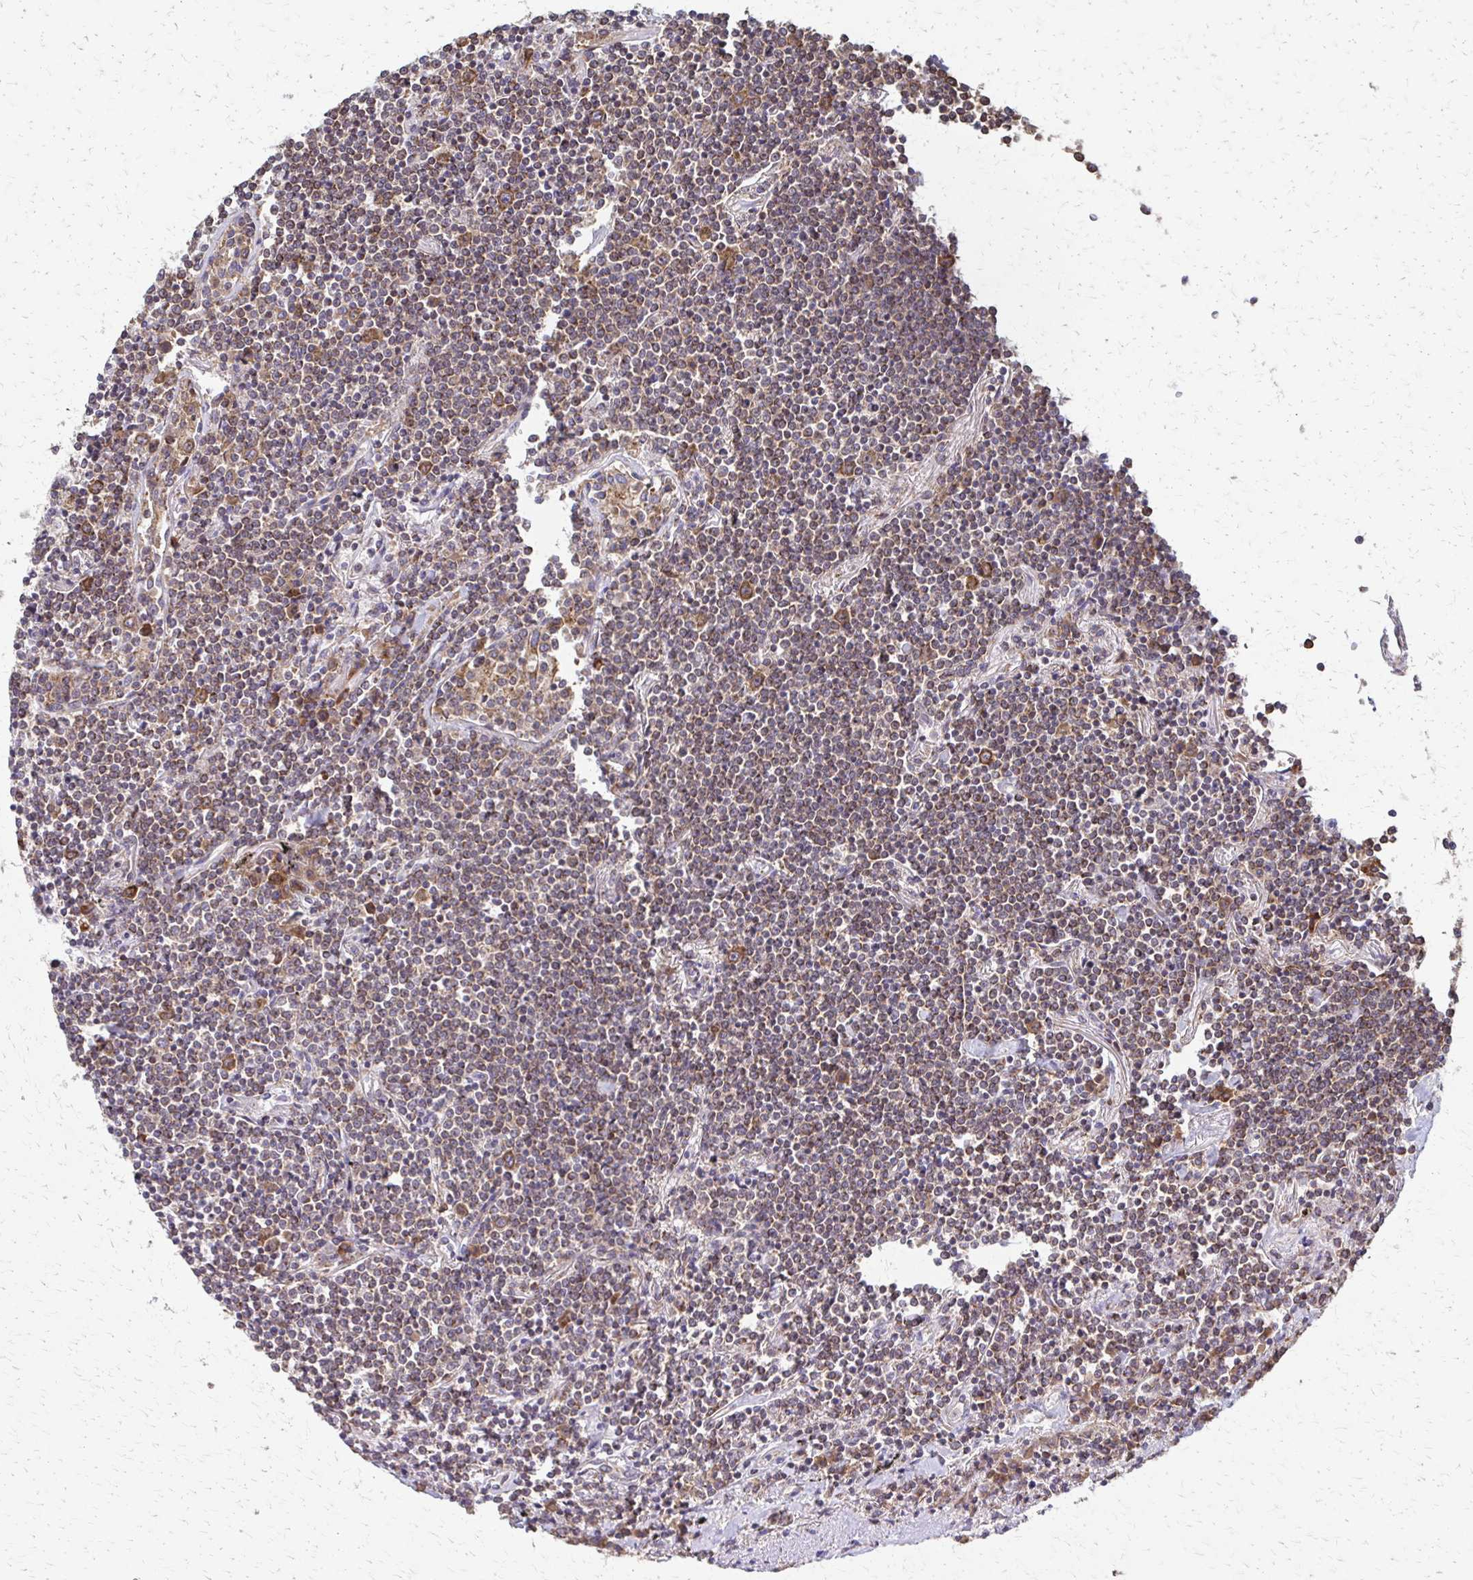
{"staining": {"intensity": "moderate", "quantity": ">75%", "location": "cytoplasmic/membranous"}, "tissue": "lymphoma", "cell_type": "Tumor cells", "image_type": "cancer", "snomed": [{"axis": "morphology", "description": "Malignant lymphoma, non-Hodgkin's type, Low grade"}, {"axis": "topography", "description": "Lung"}], "caption": "This image displays immunohistochemistry staining of human malignant lymphoma, non-Hodgkin's type (low-grade), with medium moderate cytoplasmic/membranous expression in about >75% of tumor cells.", "gene": "EEF2", "patient": {"sex": "female", "age": 71}}